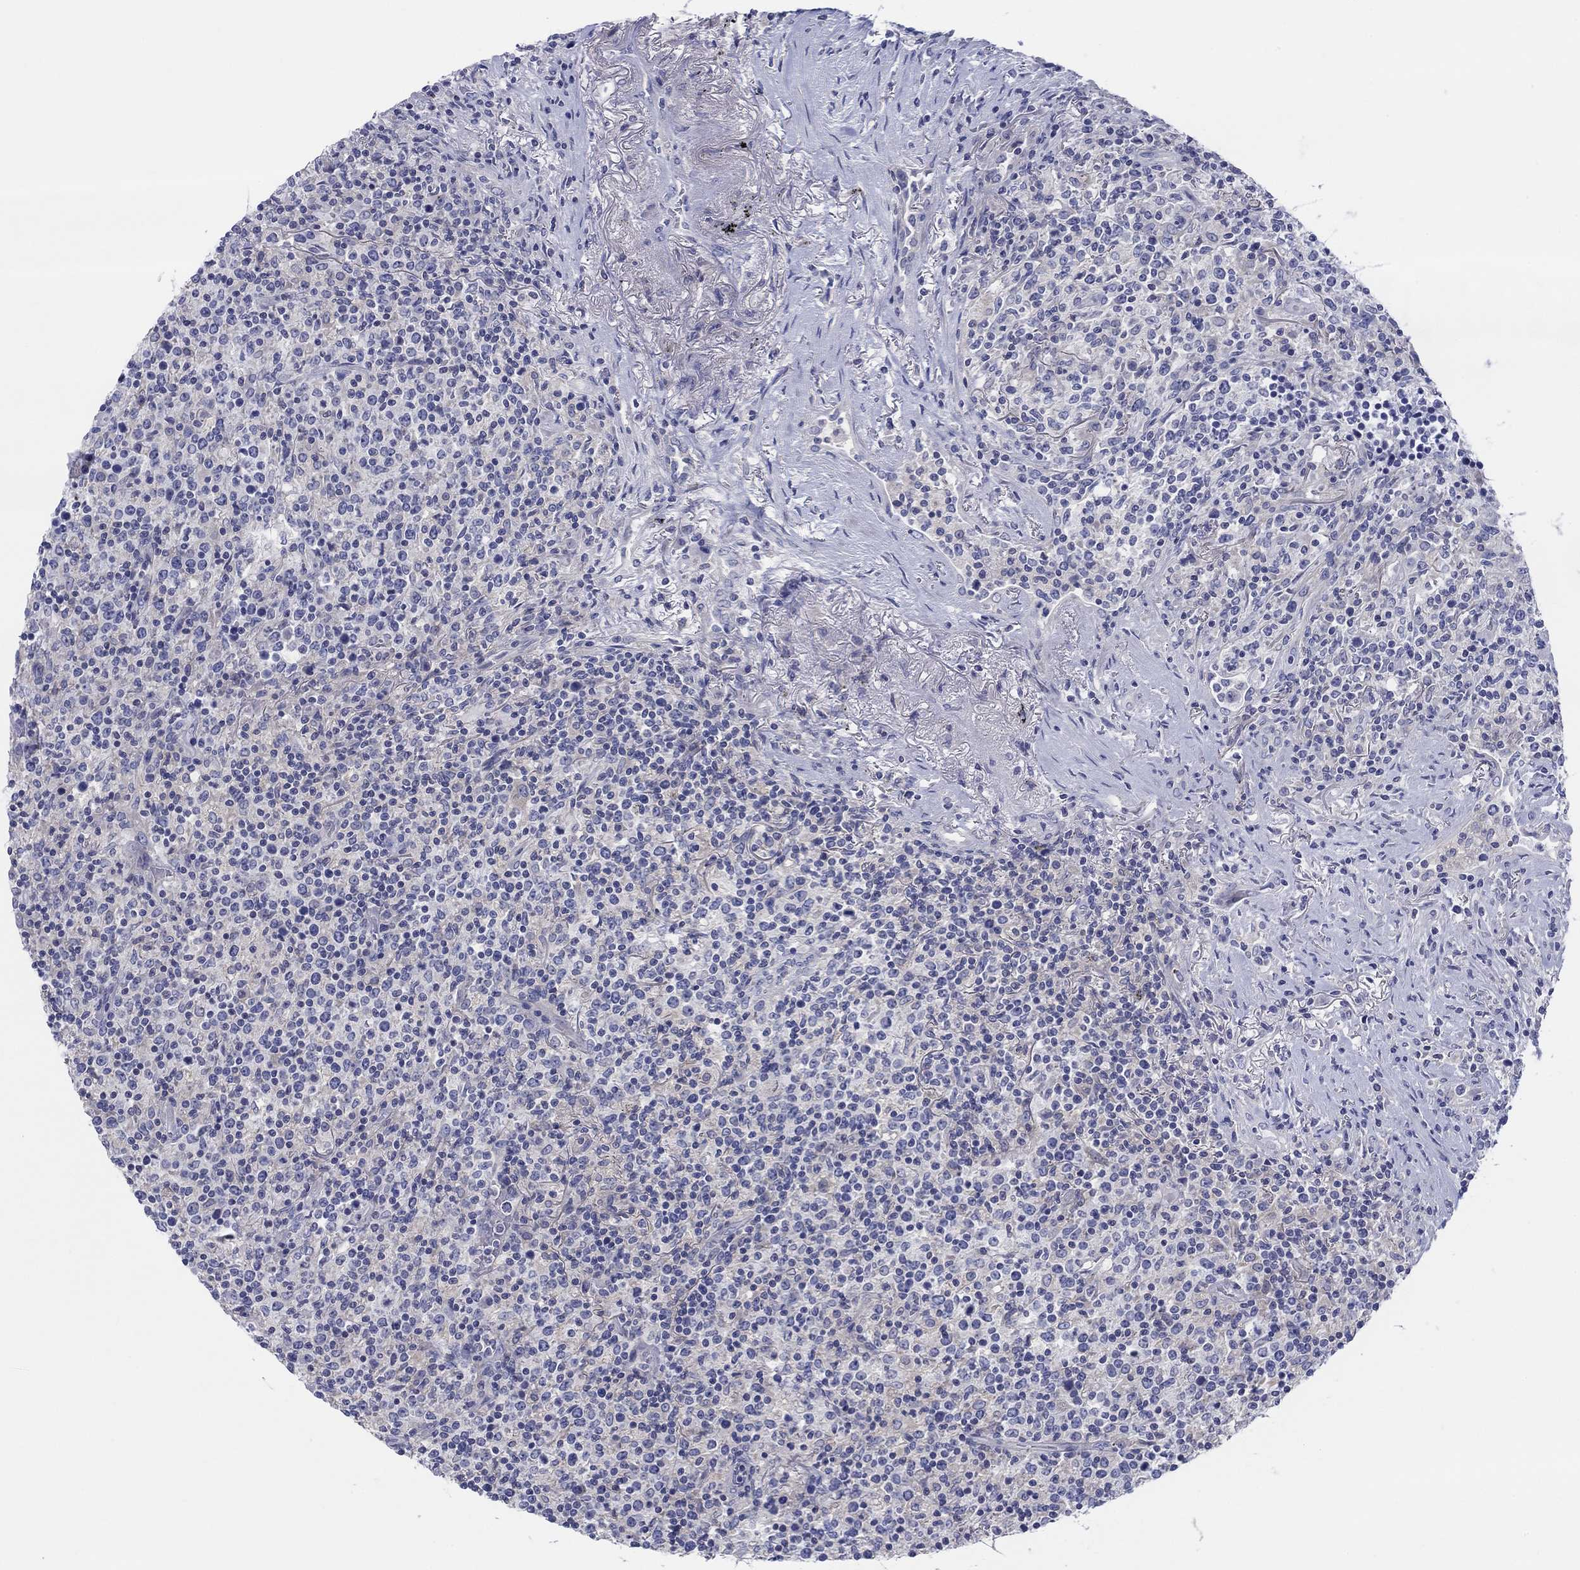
{"staining": {"intensity": "negative", "quantity": "none", "location": "none"}, "tissue": "lymphoma", "cell_type": "Tumor cells", "image_type": "cancer", "snomed": [{"axis": "morphology", "description": "Malignant lymphoma, non-Hodgkin's type, High grade"}, {"axis": "topography", "description": "Lung"}], "caption": "IHC micrograph of neoplastic tissue: malignant lymphoma, non-Hodgkin's type (high-grade) stained with DAB reveals no significant protein expression in tumor cells.", "gene": "HAPLN4", "patient": {"sex": "male", "age": 79}}